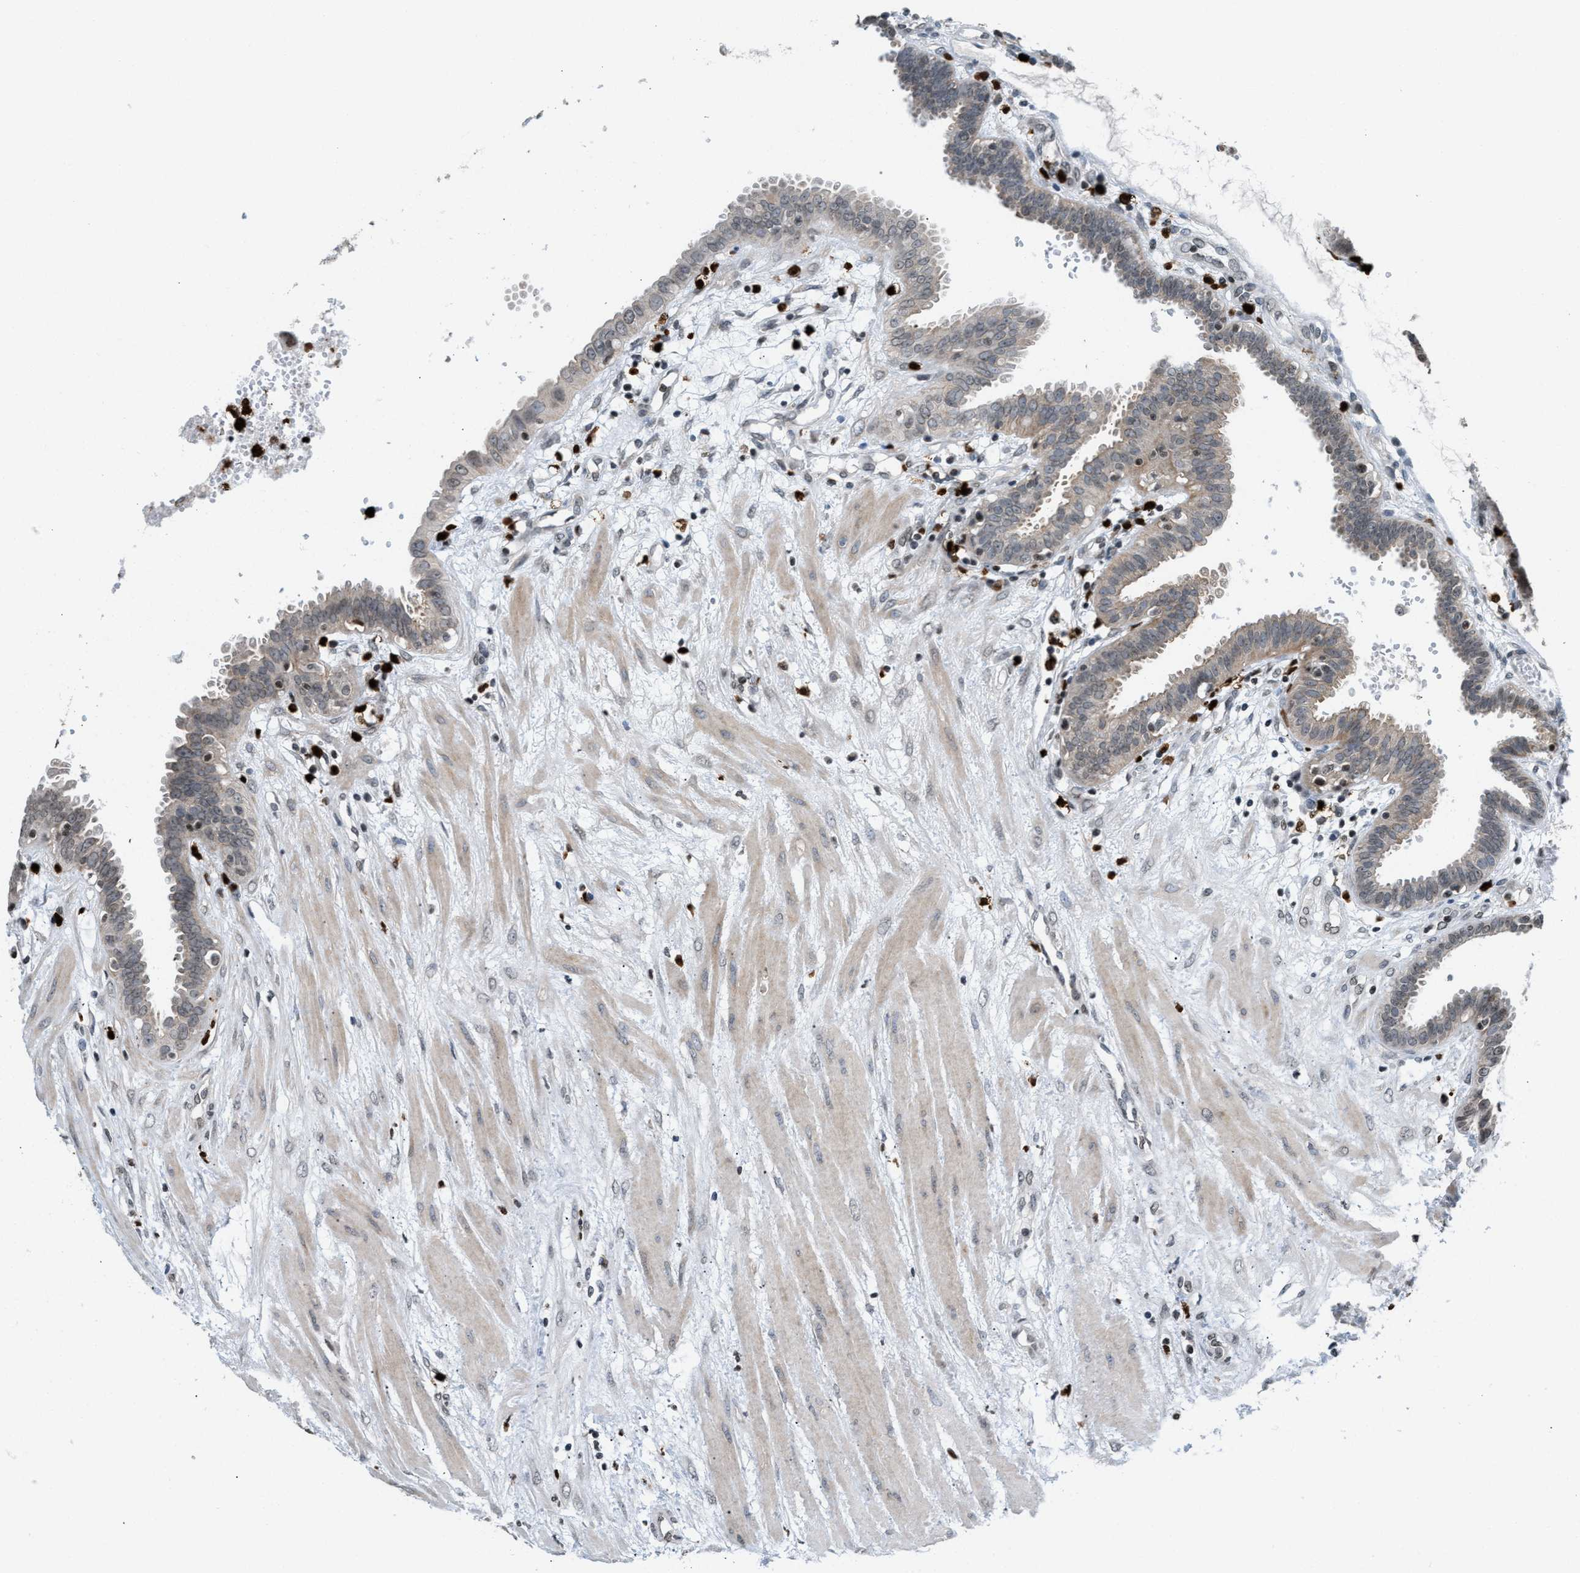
{"staining": {"intensity": "weak", "quantity": "25%-75%", "location": "cytoplasmic/membranous"}, "tissue": "fallopian tube", "cell_type": "Glandular cells", "image_type": "normal", "snomed": [{"axis": "morphology", "description": "Normal tissue, NOS"}, {"axis": "topography", "description": "Fallopian tube"}, {"axis": "topography", "description": "Placenta"}], "caption": "There is low levels of weak cytoplasmic/membranous positivity in glandular cells of benign fallopian tube, as demonstrated by immunohistochemical staining (brown color).", "gene": "PRUNE2", "patient": {"sex": "female", "age": 32}}